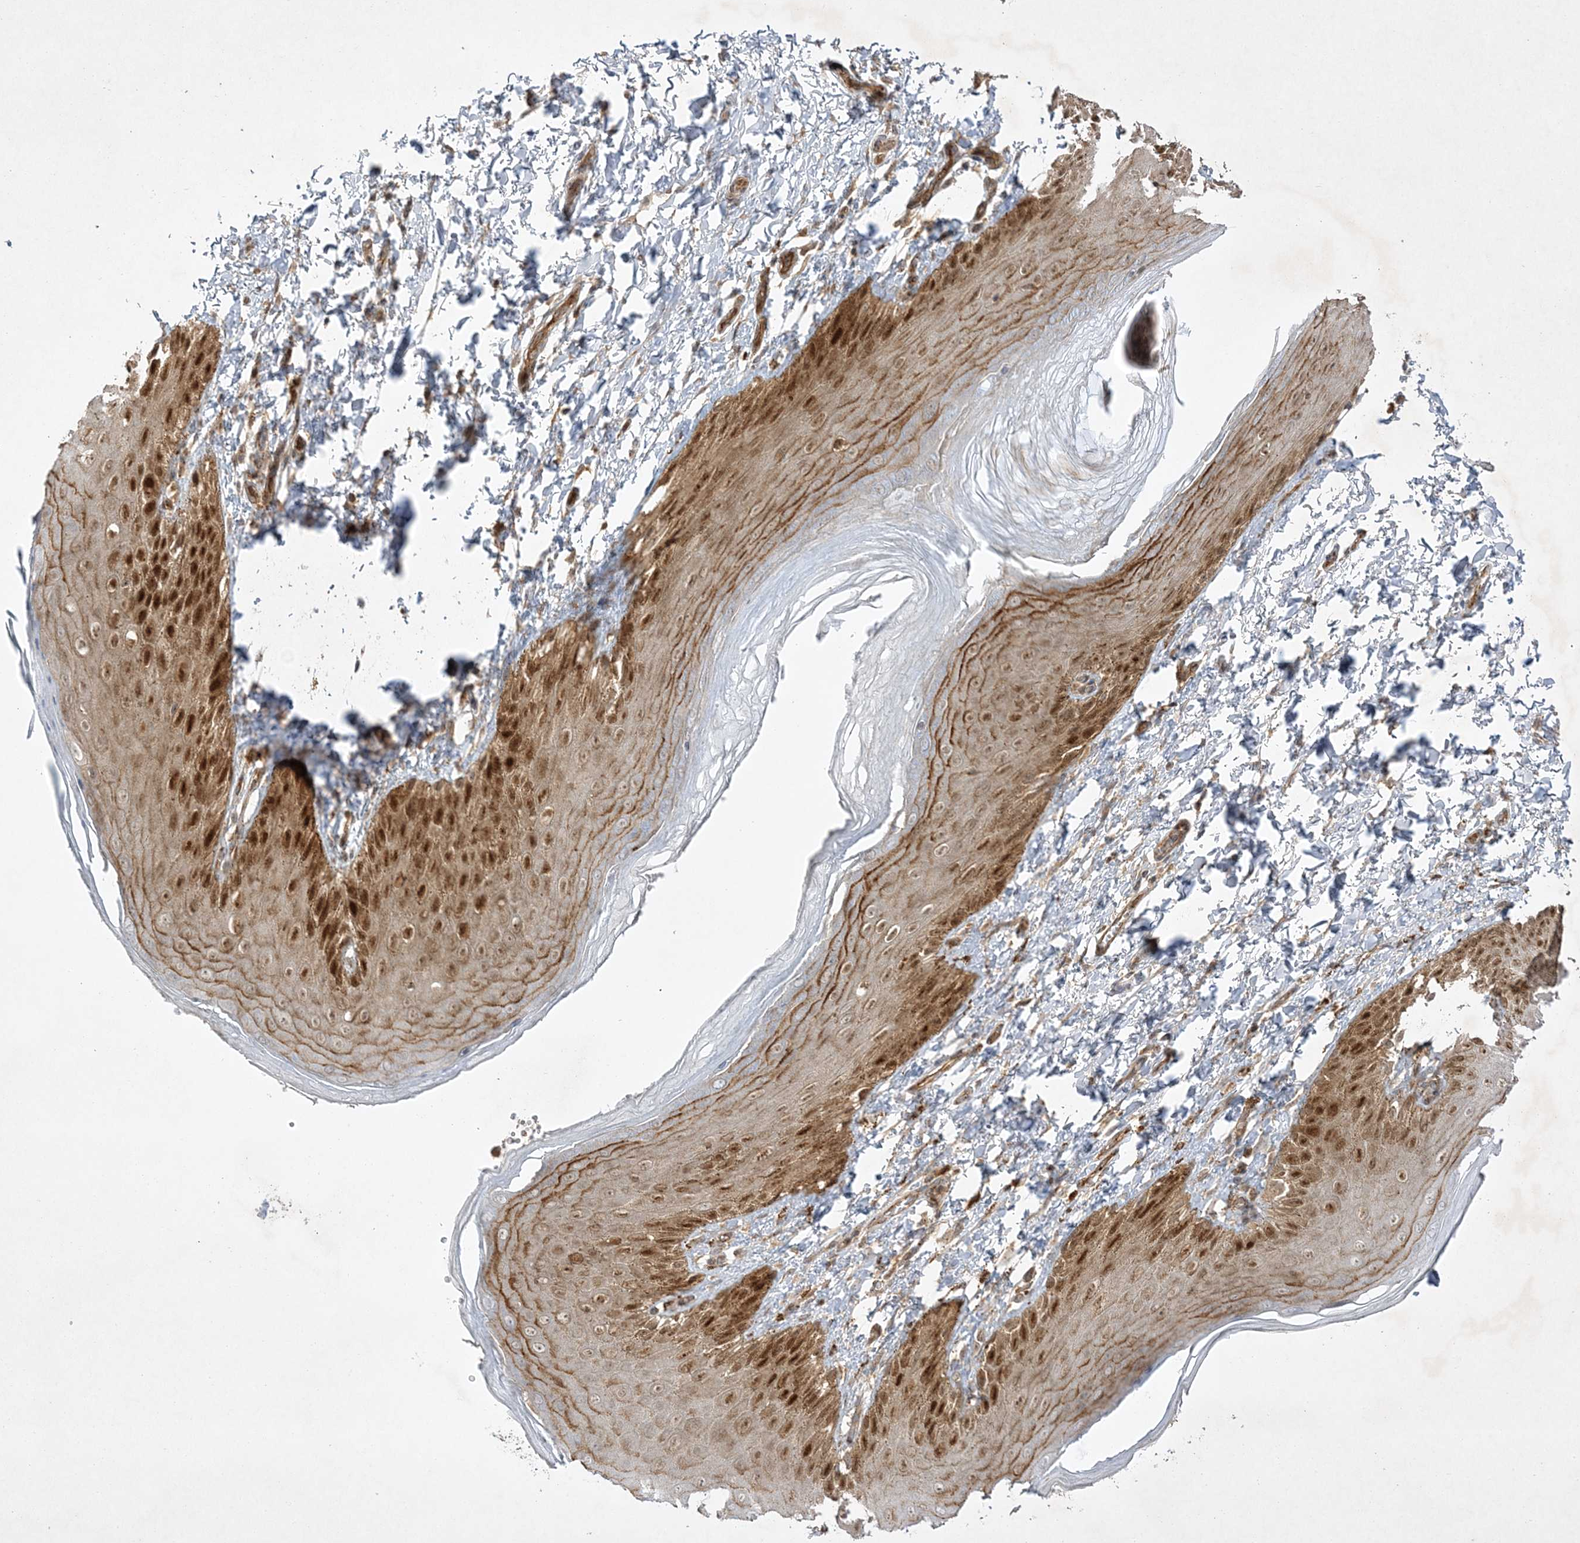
{"staining": {"intensity": "strong", "quantity": ">75%", "location": "cytoplasmic/membranous,nuclear"}, "tissue": "skin", "cell_type": "Epidermal cells", "image_type": "normal", "snomed": [{"axis": "morphology", "description": "Normal tissue, NOS"}, {"axis": "topography", "description": "Anal"}], "caption": "A high amount of strong cytoplasmic/membranous,nuclear expression is present in about >75% of epidermal cells in unremarkable skin. The staining was performed using DAB to visualize the protein expression in brown, while the nuclei were stained in blue with hematoxylin (Magnification: 20x).", "gene": "NAF1", "patient": {"sex": "male", "age": 44}}